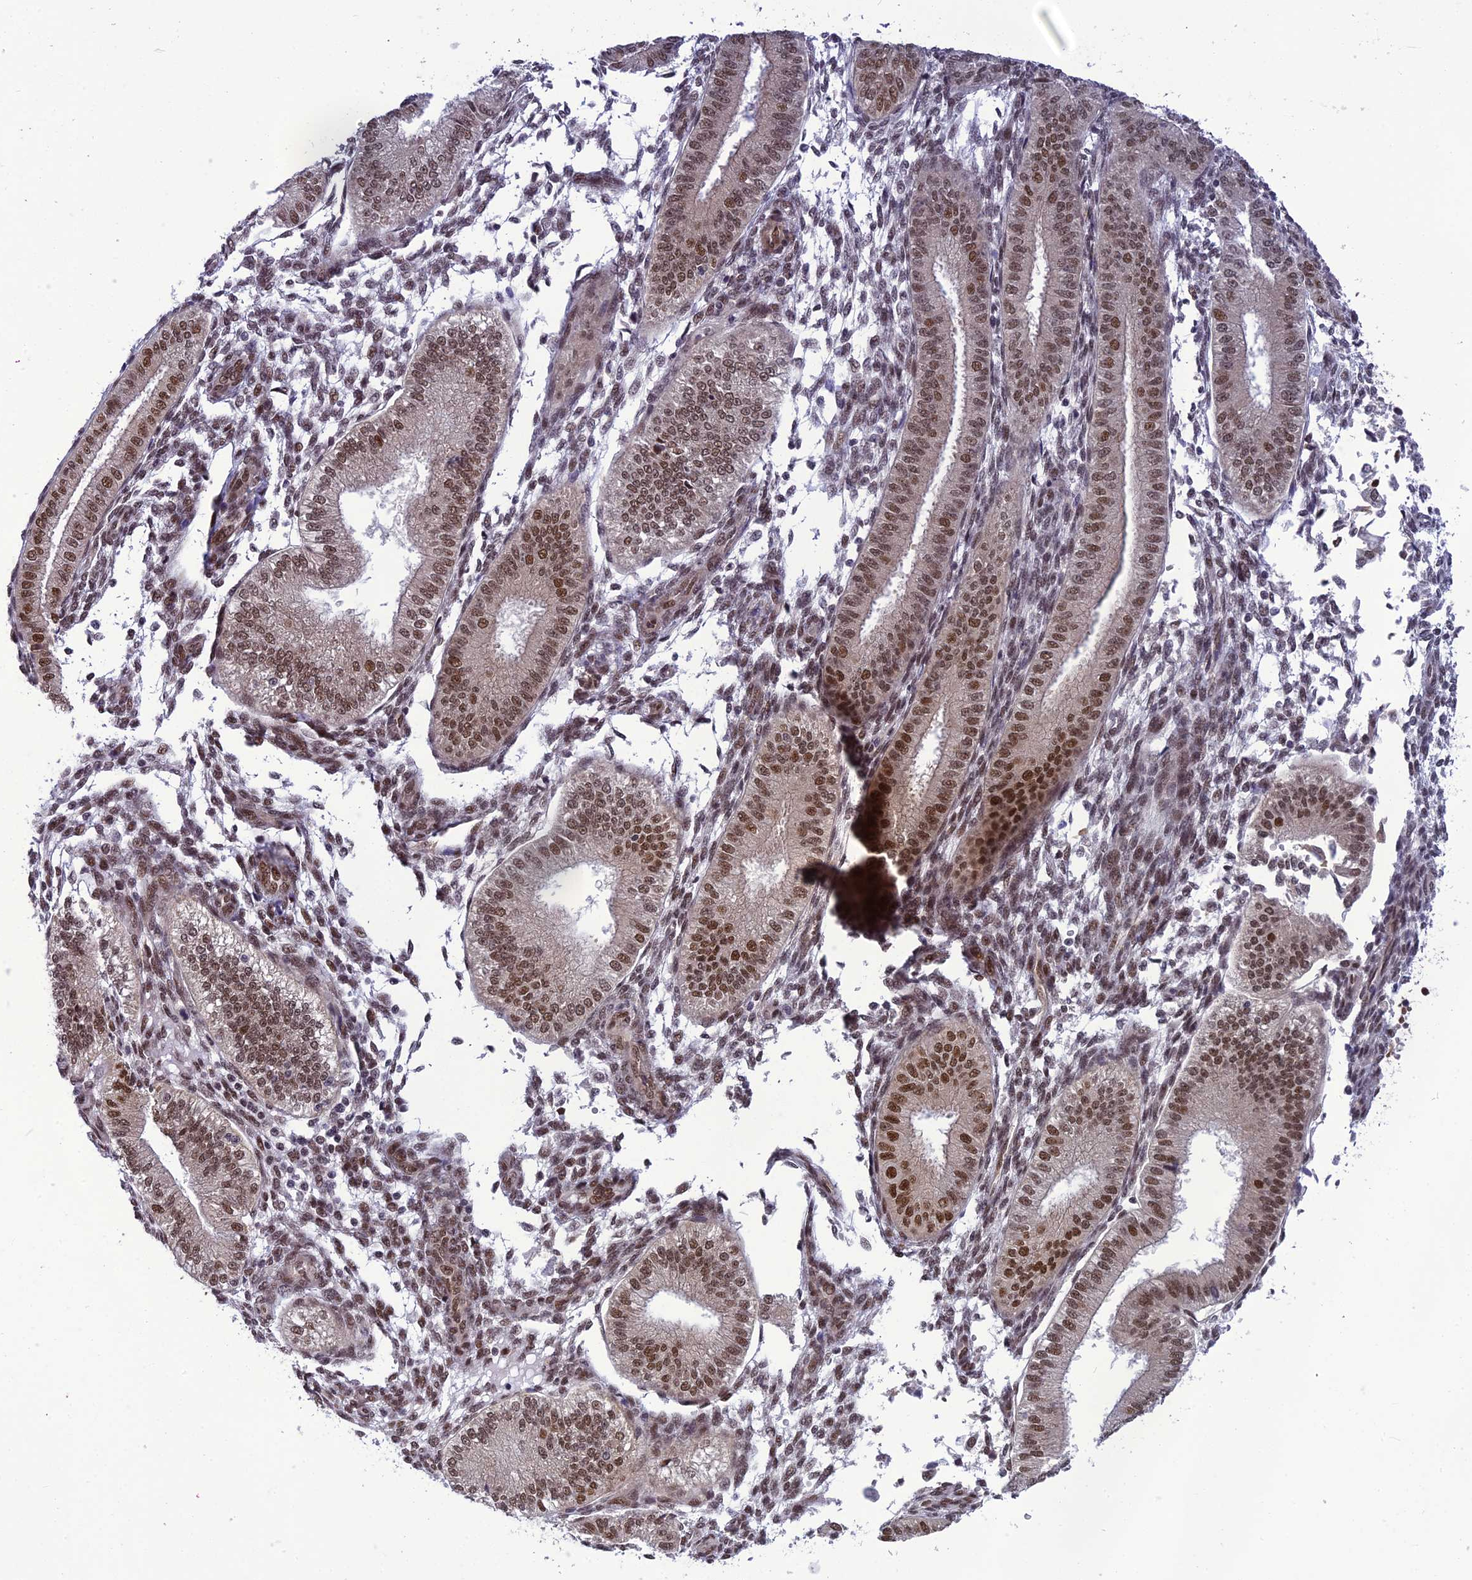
{"staining": {"intensity": "moderate", "quantity": ">75%", "location": "nuclear"}, "tissue": "endometrium", "cell_type": "Cells in endometrial stroma", "image_type": "normal", "snomed": [{"axis": "morphology", "description": "Normal tissue, NOS"}, {"axis": "topography", "description": "Endometrium"}], "caption": "High-magnification brightfield microscopy of normal endometrium stained with DAB (3,3'-diaminobenzidine) (brown) and counterstained with hematoxylin (blue). cells in endometrial stroma exhibit moderate nuclear positivity is identified in approximately>75% of cells. (Stains: DAB (3,3'-diaminobenzidine) in brown, nuclei in blue, Microscopy: brightfield microscopy at high magnification).", "gene": "RTRAF", "patient": {"sex": "female", "age": 39}}